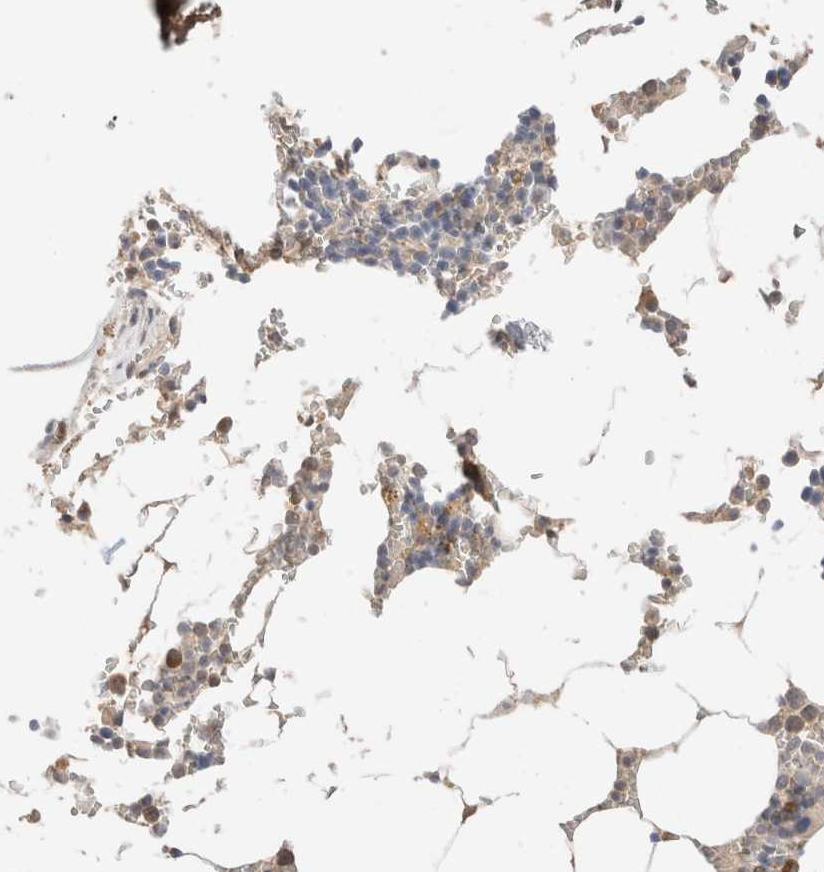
{"staining": {"intensity": "moderate", "quantity": "<25%", "location": "cytoplasmic/membranous"}, "tissue": "bone marrow", "cell_type": "Hematopoietic cells", "image_type": "normal", "snomed": [{"axis": "morphology", "description": "Normal tissue, NOS"}, {"axis": "topography", "description": "Bone marrow"}], "caption": "A low amount of moderate cytoplasmic/membranous staining is seen in approximately <25% of hematopoietic cells in unremarkable bone marrow. (Stains: DAB (3,3'-diaminobenzidine) in brown, nuclei in blue, Microscopy: brightfield microscopy at high magnification).", "gene": "TRIM41", "patient": {"sex": "male", "age": 70}}